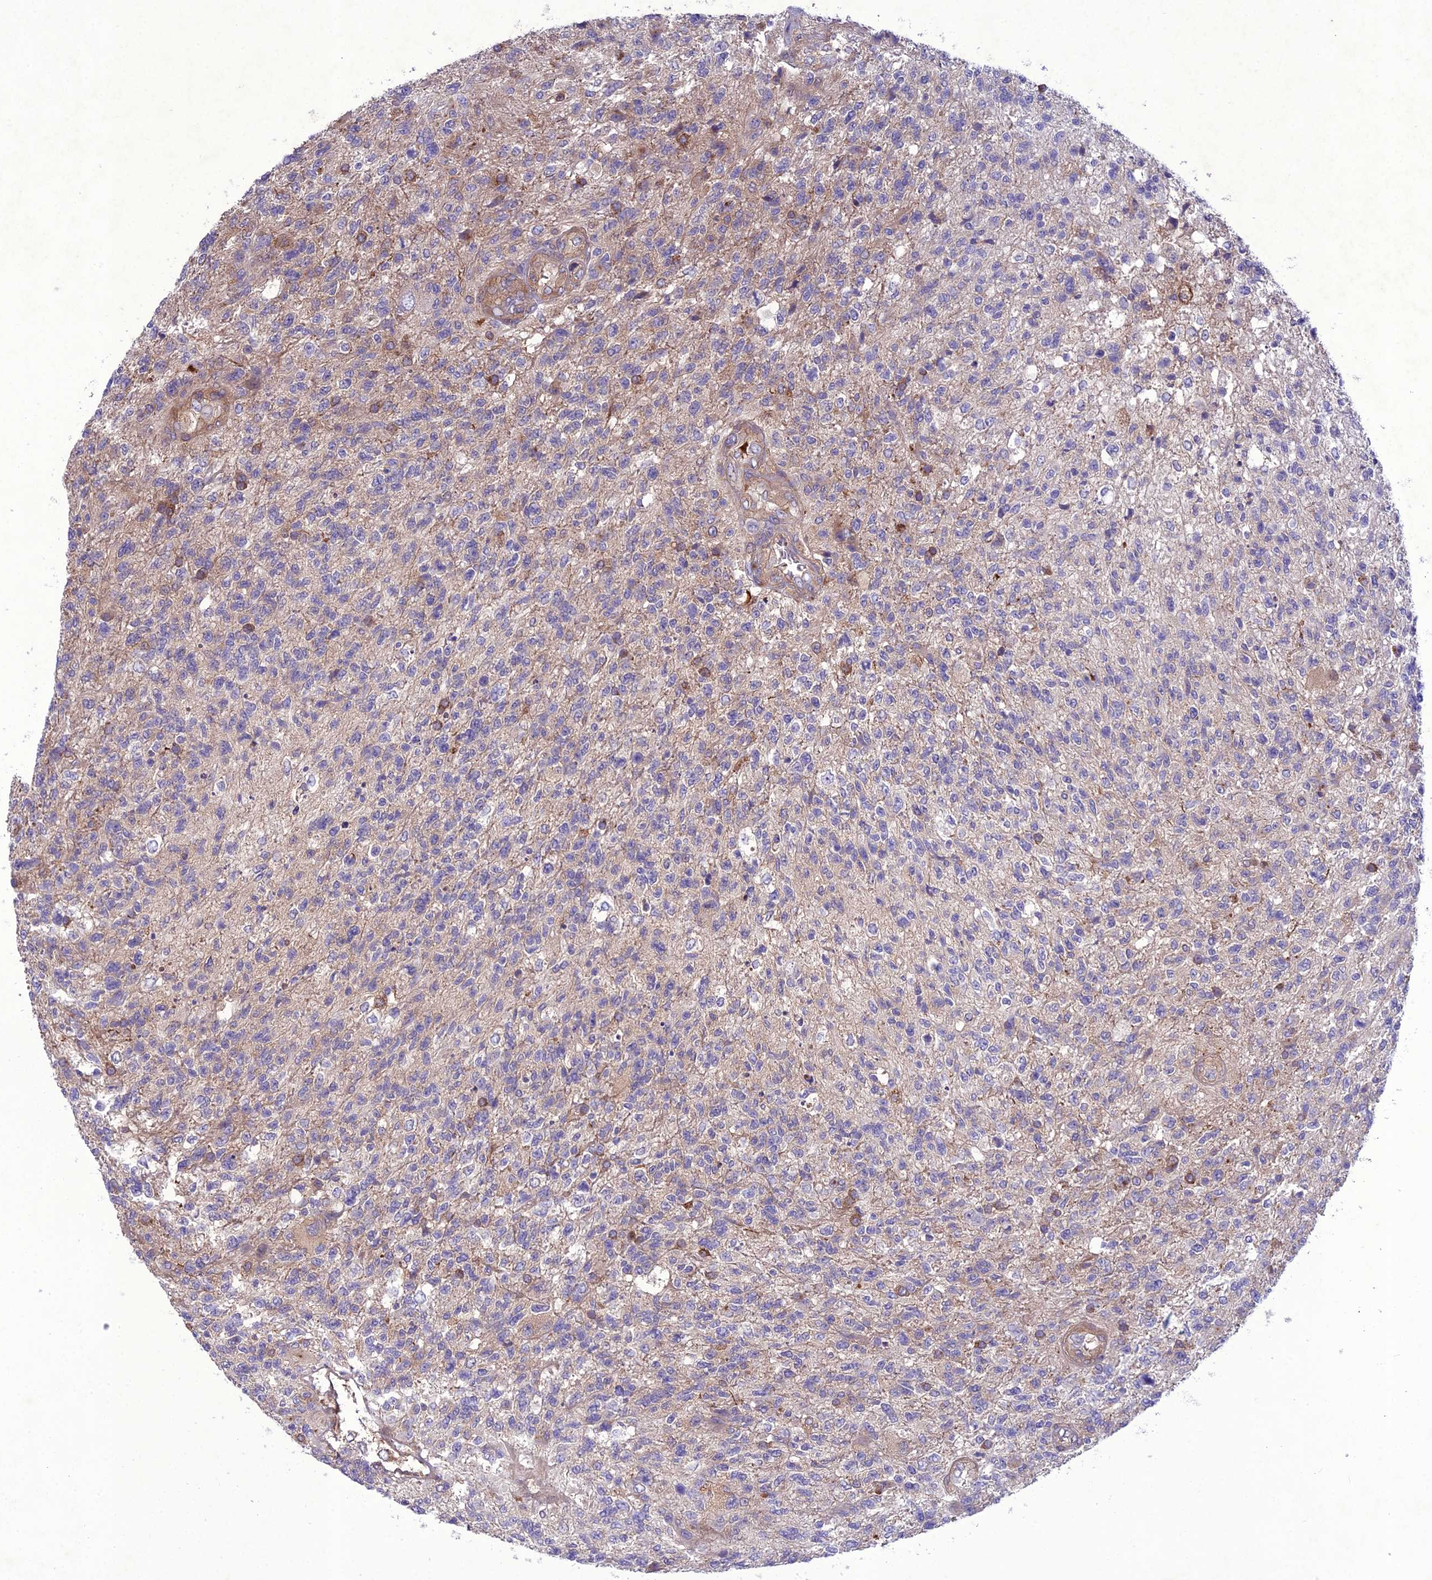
{"staining": {"intensity": "negative", "quantity": "none", "location": "none"}, "tissue": "glioma", "cell_type": "Tumor cells", "image_type": "cancer", "snomed": [{"axis": "morphology", "description": "Glioma, malignant, High grade"}, {"axis": "topography", "description": "Brain"}], "caption": "Glioma was stained to show a protein in brown. There is no significant expression in tumor cells.", "gene": "GDF6", "patient": {"sex": "male", "age": 56}}